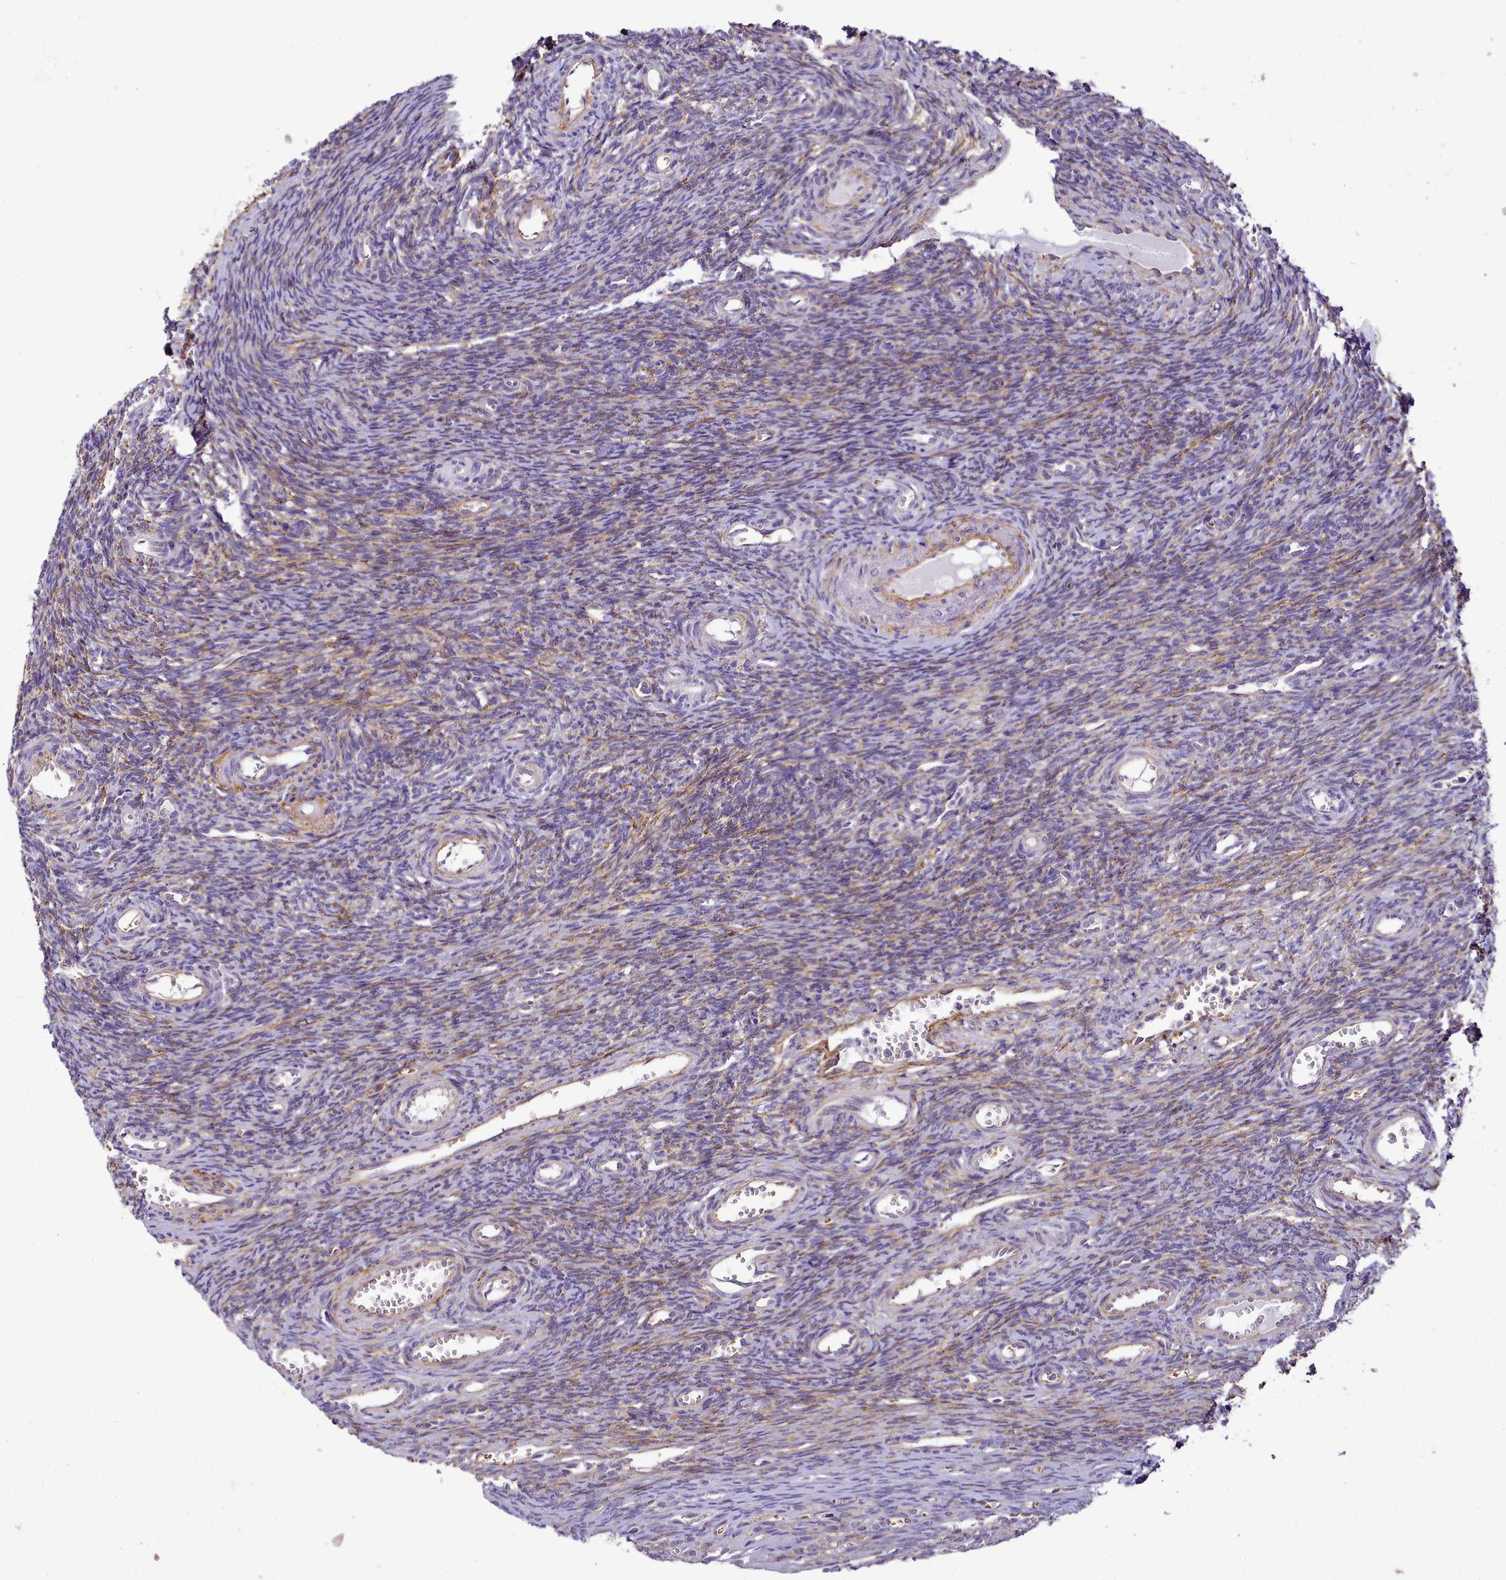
{"staining": {"intensity": "moderate", "quantity": "25%-75%", "location": "cytoplasmic/membranous"}, "tissue": "ovary", "cell_type": "Ovarian stroma cells", "image_type": "normal", "snomed": [{"axis": "morphology", "description": "Normal tissue, NOS"}, {"axis": "topography", "description": "Ovary"}], "caption": "Protein analysis of benign ovary reveals moderate cytoplasmic/membranous expression in approximately 25%-75% of ovarian stroma cells.", "gene": "NBPF10", "patient": {"sex": "female", "age": 39}}